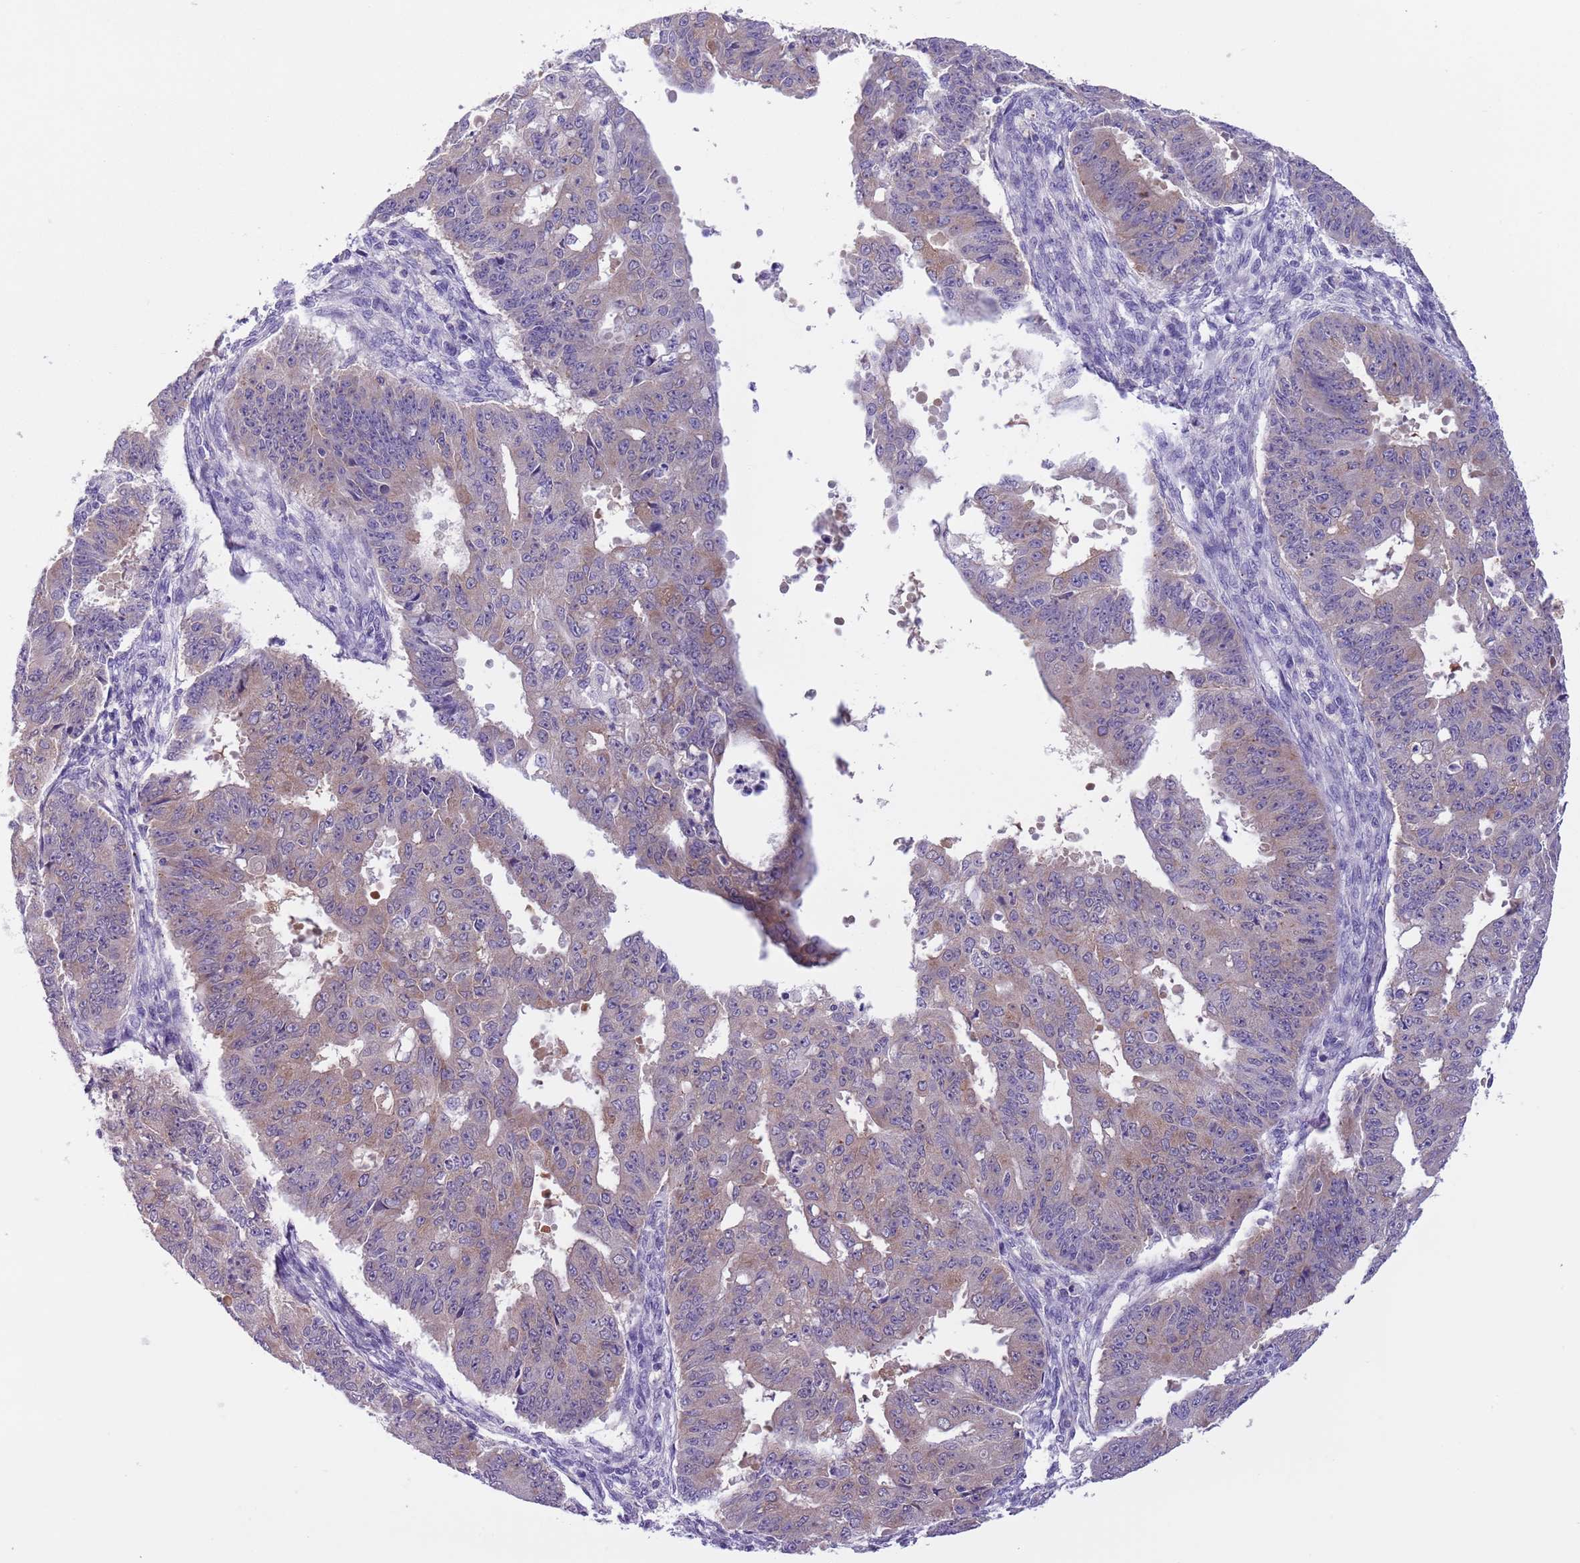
{"staining": {"intensity": "weak", "quantity": "25%-75%", "location": "cytoplasmic/membranous"}, "tissue": "ovarian cancer", "cell_type": "Tumor cells", "image_type": "cancer", "snomed": [{"axis": "morphology", "description": "Carcinoma, endometroid"}, {"axis": "topography", "description": "Appendix"}, {"axis": "topography", "description": "Ovary"}], "caption": "Protein analysis of endometroid carcinoma (ovarian) tissue reveals weak cytoplasmic/membranous staining in about 25%-75% of tumor cells.", "gene": "PFKFB2", "patient": {"sex": "female", "age": 42}}